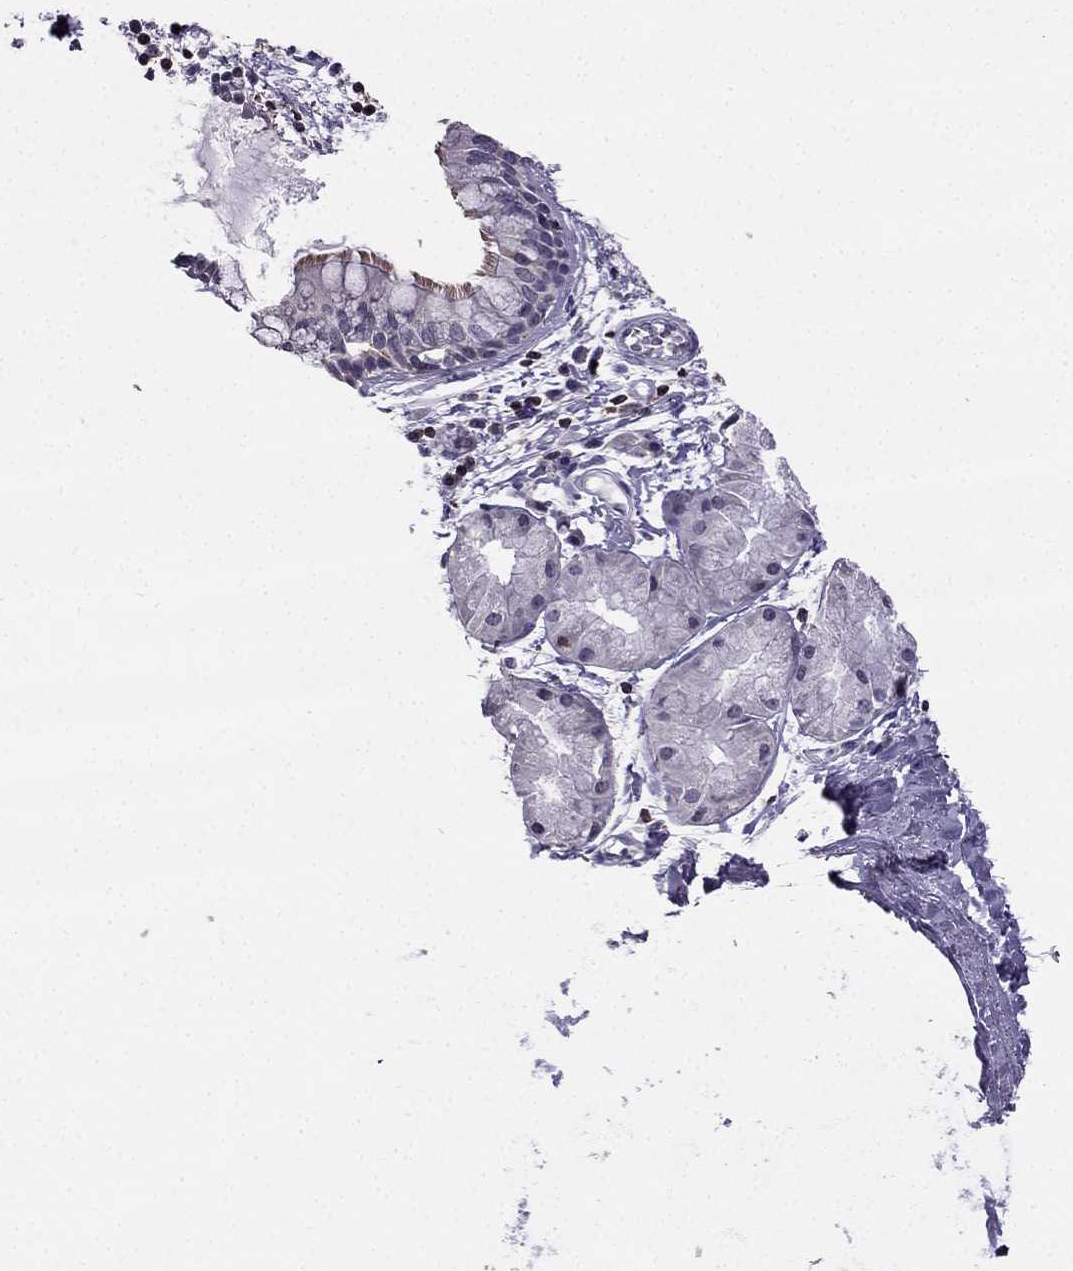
{"staining": {"intensity": "moderate", "quantity": "<25%", "location": "cytoplasmic/membranous"}, "tissue": "bronchus", "cell_type": "Respiratory epithelial cells", "image_type": "normal", "snomed": [{"axis": "morphology", "description": "Normal tissue, NOS"}, {"axis": "topography", "description": "Bronchus"}, {"axis": "topography", "description": "Lung"}], "caption": "The histopathology image demonstrates immunohistochemical staining of normal bronchus. There is moderate cytoplasmic/membranous positivity is present in approximately <25% of respiratory epithelial cells. The staining is performed using DAB (3,3'-diaminobenzidine) brown chromogen to label protein expression. The nuclei are counter-stained blue using hematoxylin.", "gene": "CCK", "patient": {"sex": "female", "age": 57}}